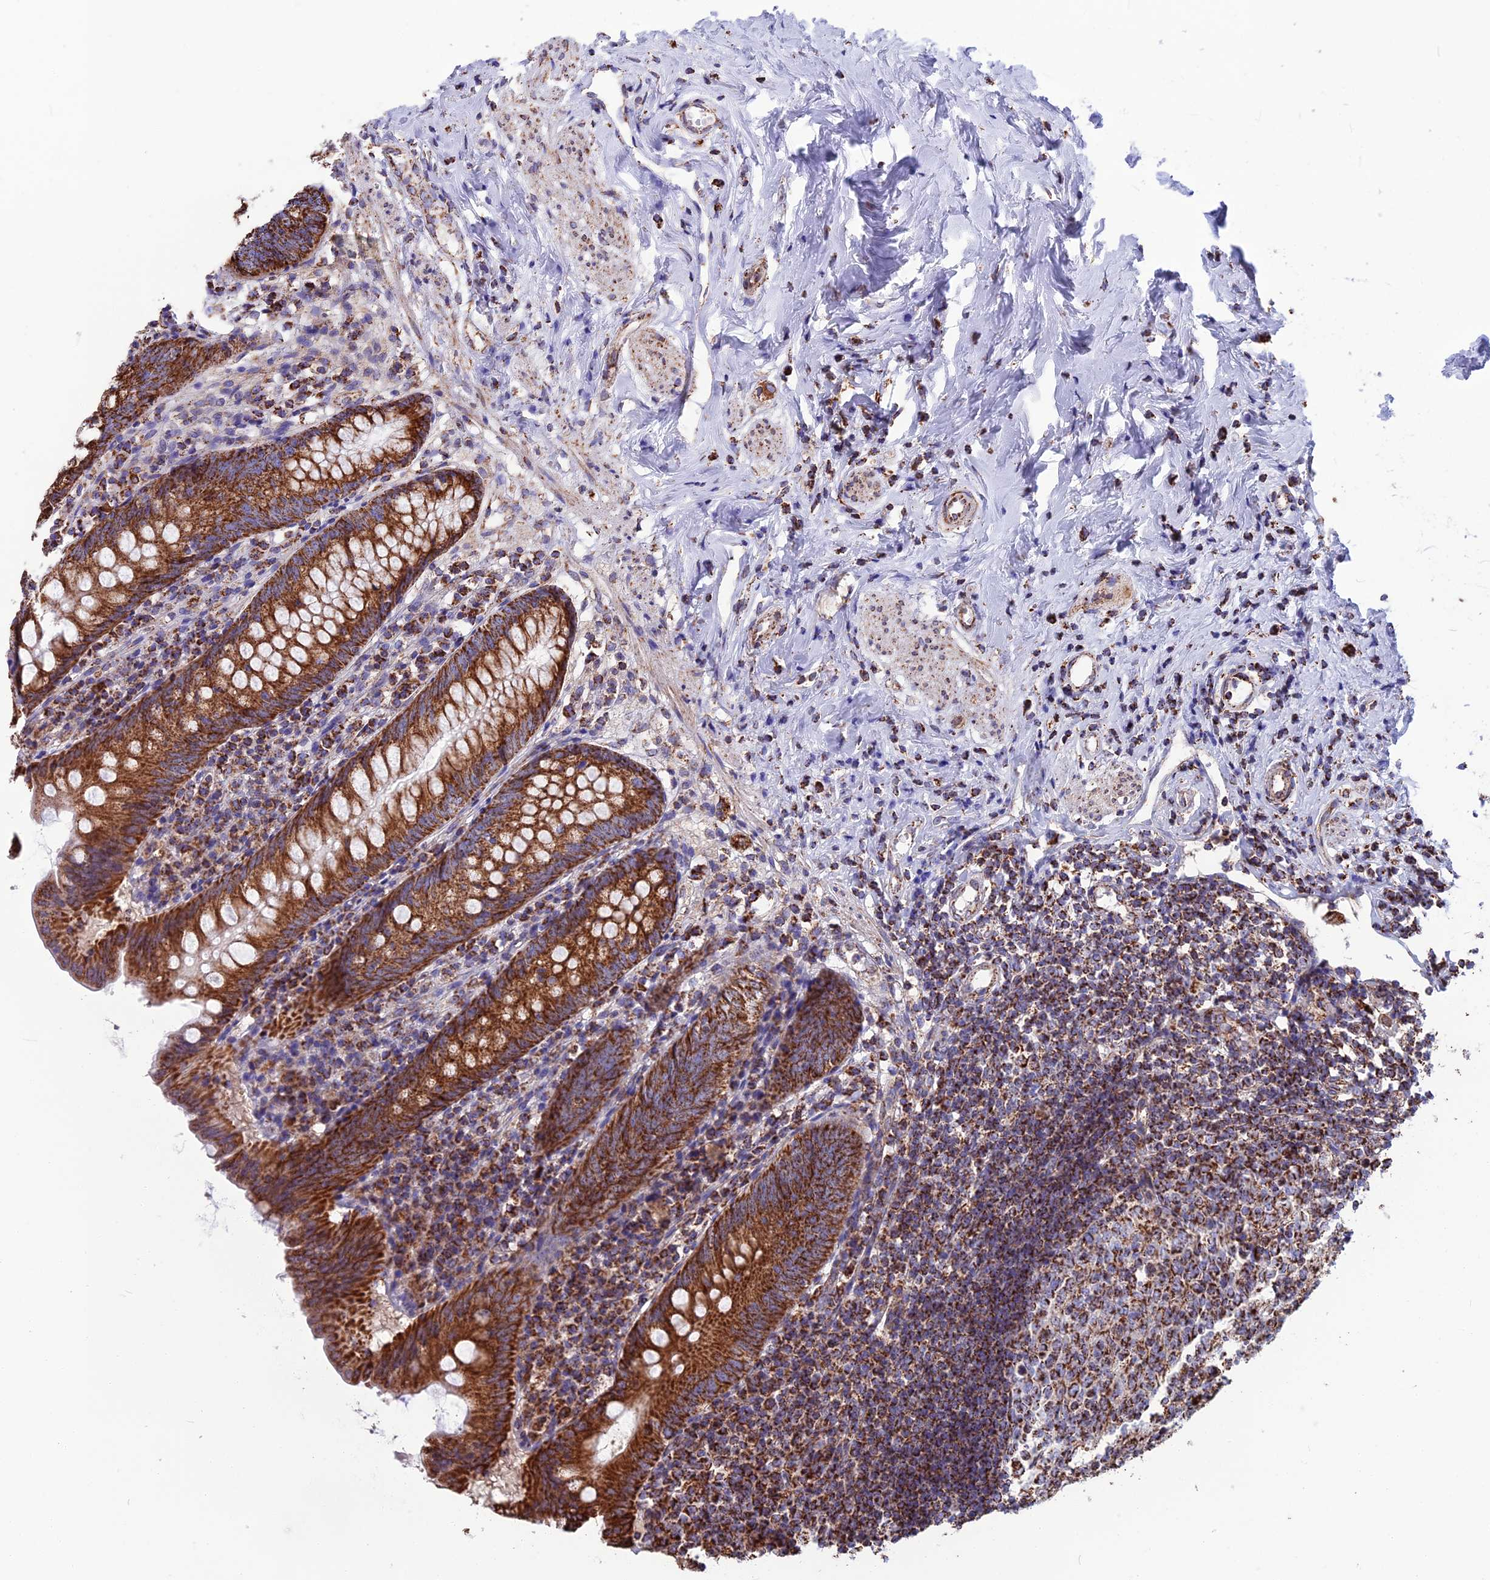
{"staining": {"intensity": "strong", "quantity": ">75%", "location": "cytoplasmic/membranous"}, "tissue": "appendix", "cell_type": "Glandular cells", "image_type": "normal", "snomed": [{"axis": "morphology", "description": "Normal tissue, NOS"}, {"axis": "topography", "description": "Appendix"}], "caption": "Human appendix stained with a brown dye displays strong cytoplasmic/membranous positive expression in approximately >75% of glandular cells.", "gene": "CS", "patient": {"sex": "female", "age": 54}}